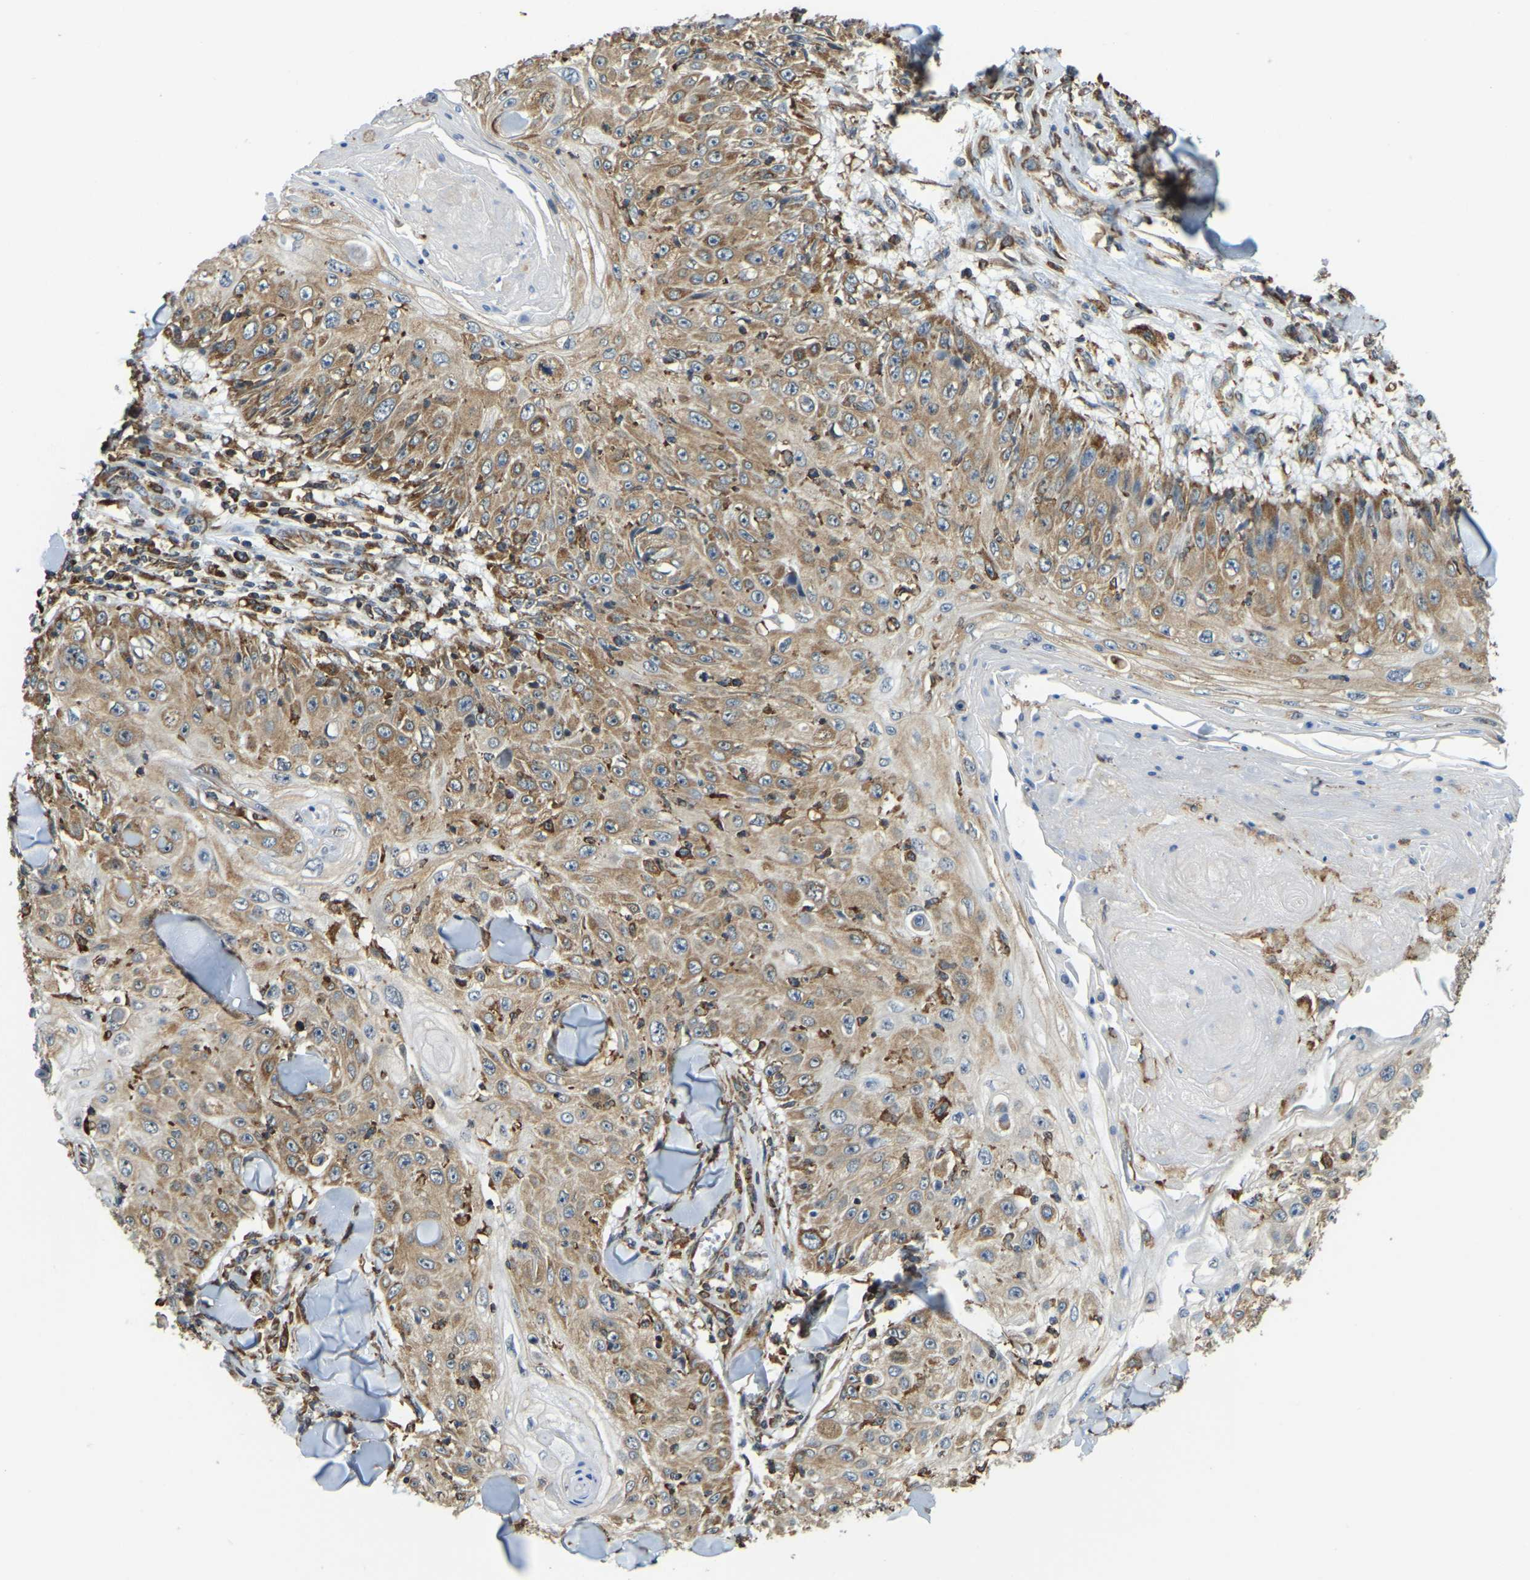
{"staining": {"intensity": "moderate", "quantity": ">75%", "location": "cytoplasmic/membranous"}, "tissue": "skin cancer", "cell_type": "Tumor cells", "image_type": "cancer", "snomed": [{"axis": "morphology", "description": "Squamous cell carcinoma, NOS"}, {"axis": "topography", "description": "Skin"}], "caption": "An IHC image of neoplastic tissue is shown. Protein staining in brown shows moderate cytoplasmic/membranous positivity in skin cancer (squamous cell carcinoma) within tumor cells.", "gene": "RNF115", "patient": {"sex": "male", "age": 86}}